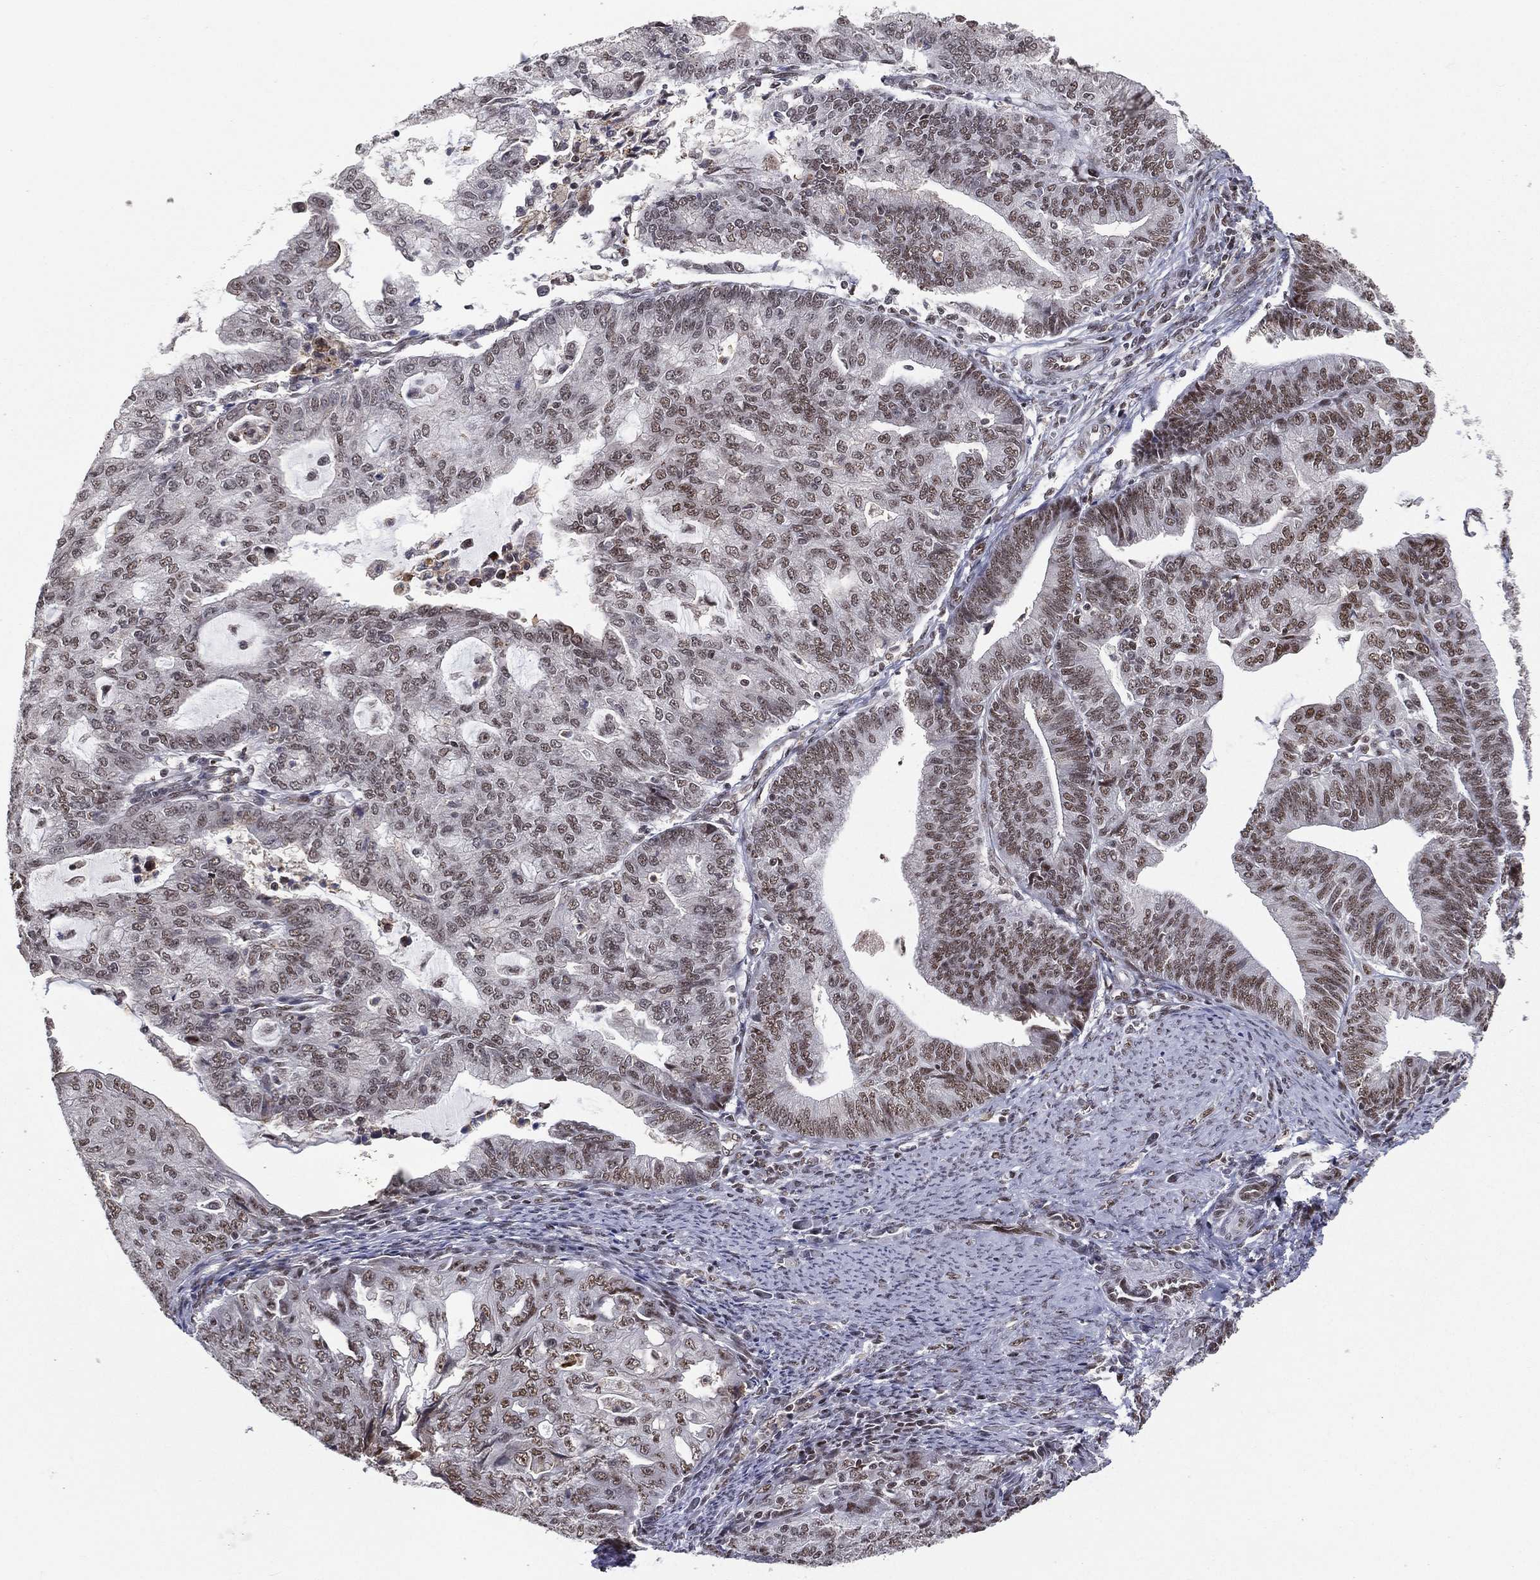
{"staining": {"intensity": "moderate", "quantity": "25%-75%", "location": "nuclear"}, "tissue": "endometrial cancer", "cell_type": "Tumor cells", "image_type": "cancer", "snomed": [{"axis": "morphology", "description": "Adenocarcinoma, NOS"}, {"axis": "topography", "description": "Endometrium"}], "caption": "Adenocarcinoma (endometrial) was stained to show a protein in brown. There is medium levels of moderate nuclear expression in approximately 25%-75% of tumor cells.", "gene": "GPALPP1", "patient": {"sex": "female", "age": 82}}